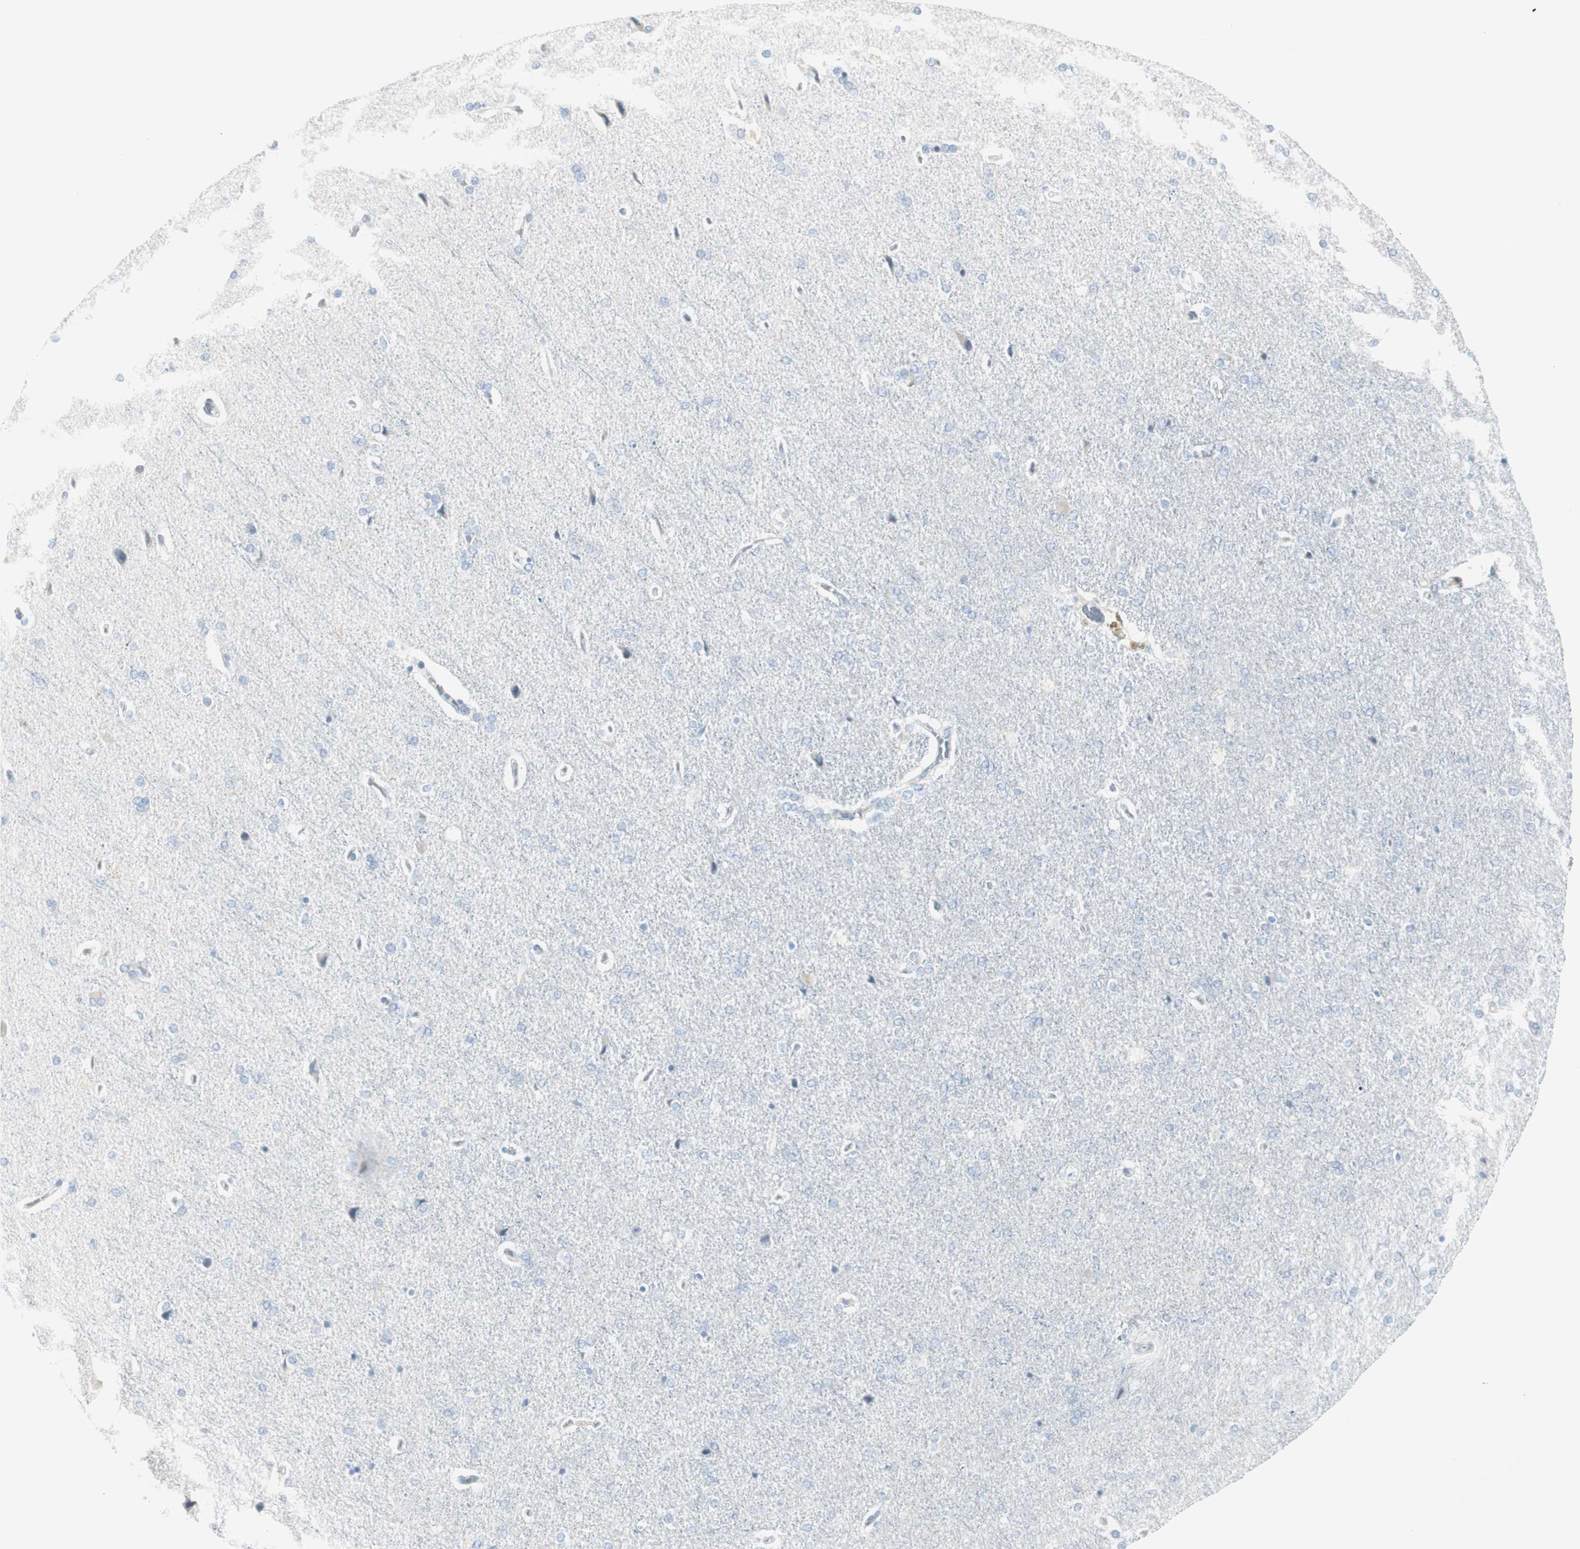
{"staining": {"intensity": "negative", "quantity": "none", "location": "none"}, "tissue": "cerebral cortex", "cell_type": "Endothelial cells", "image_type": "normal", "snomed": [{"axis": "morphology", "description": "Normal tissue, NOS"}, {"axis": "topography", "description": "Cerebral cortex"}], "caption": "Photomicrograph shows no significant protein expression in endothelial cells of unremarkable cerebral cortex. Nuclei are stained in blue.", "gene": "CDHR5", "patient": {"sex": "male", "age": 62}}